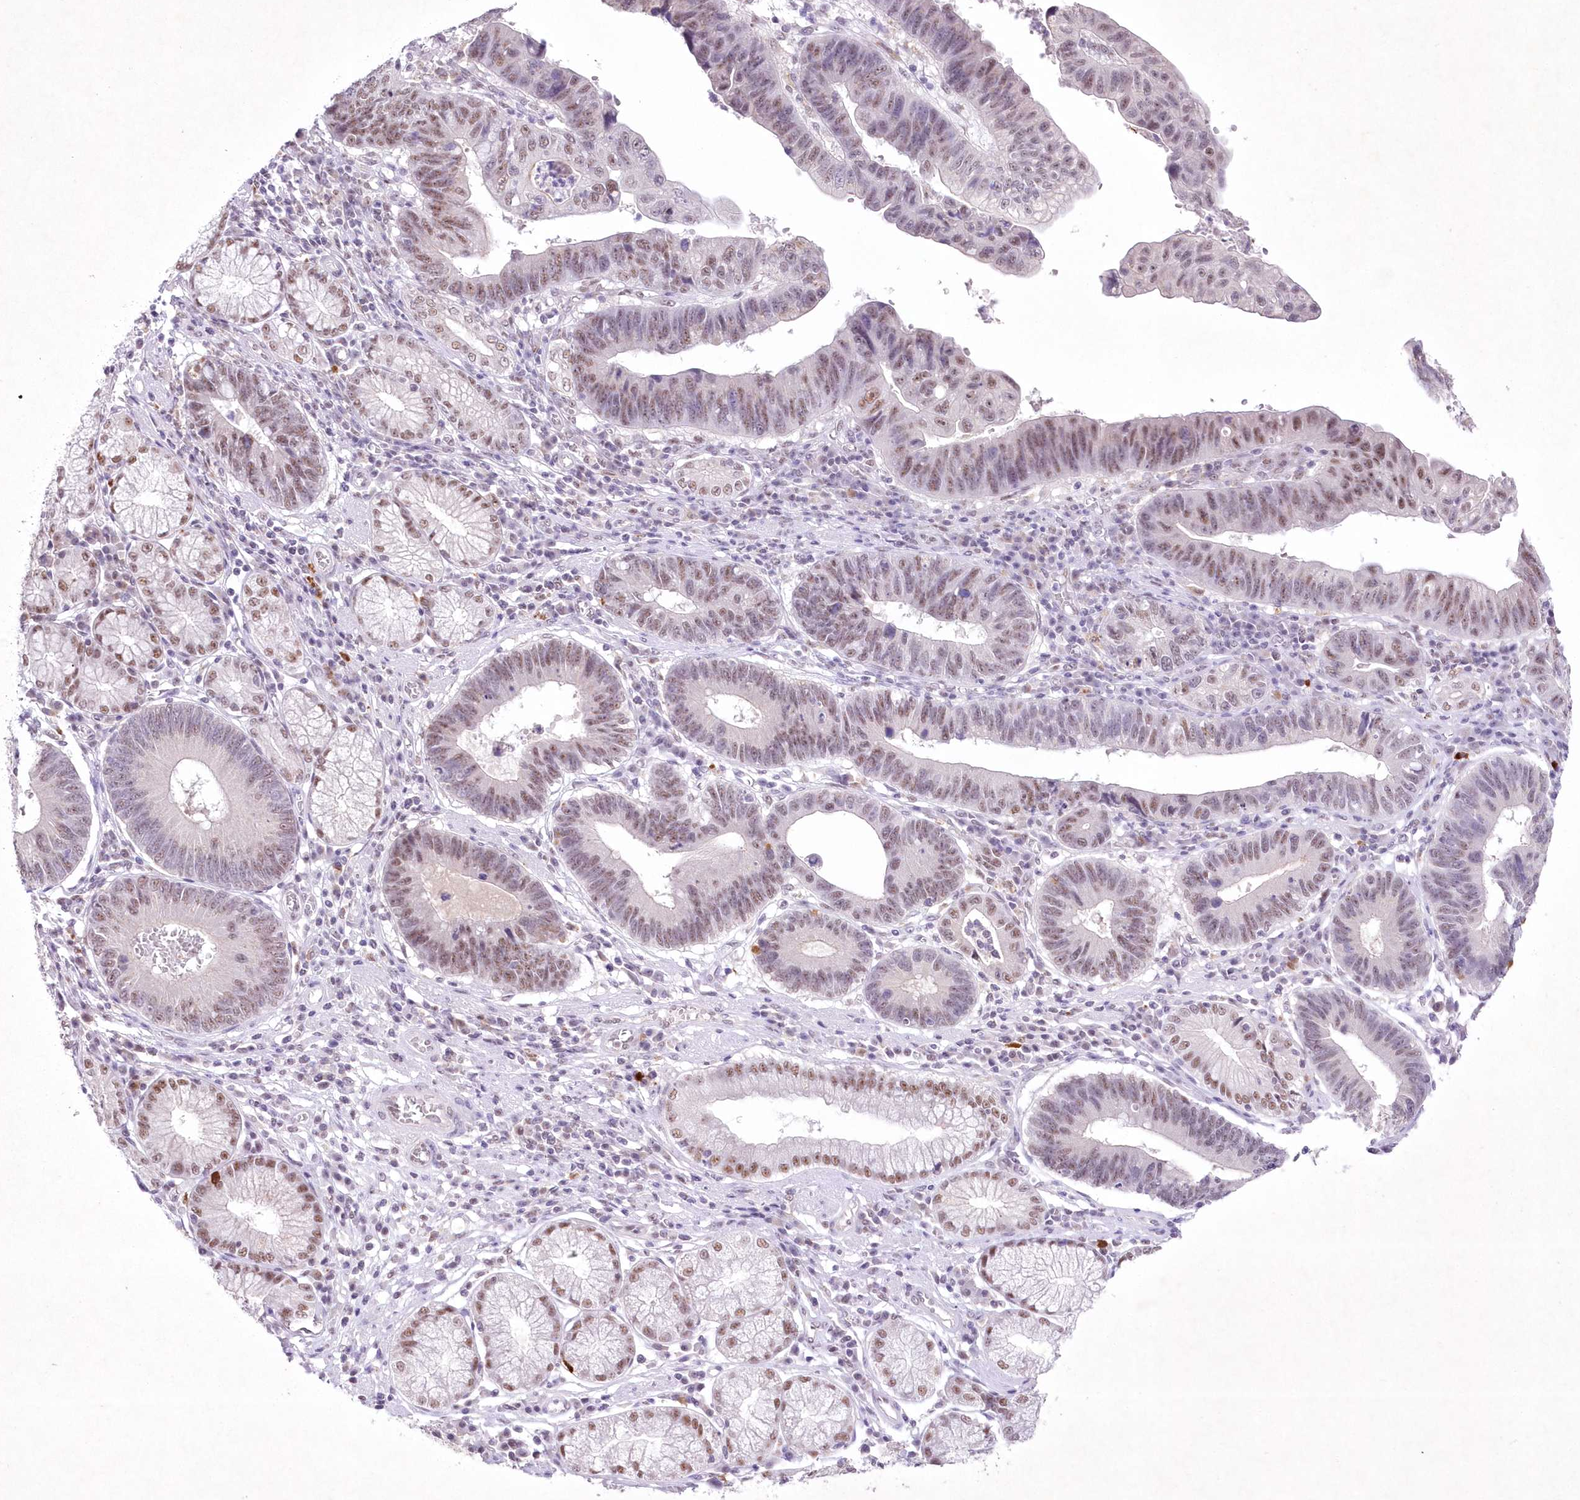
{"staining": {"intensity": "moderate", "quantity": "25%-75%", "location": "nuclear"}, "tissue": "stomach cancer", "cell_type": "Tumor cells", "image_type": "cancer", "snomed": [{"axis": "morphology", "description": "Adenocarcinoma, NOS"}, {"axis": "topography", "description": "Stomach"}], "caption": "Brown immunohistochemical staining in human stomach cancer exhibits moderate nuclear expression in about 25%-75% of tumor cells.", "gene": "RBM27", "patient": {"sex": "male", "age": 59}}